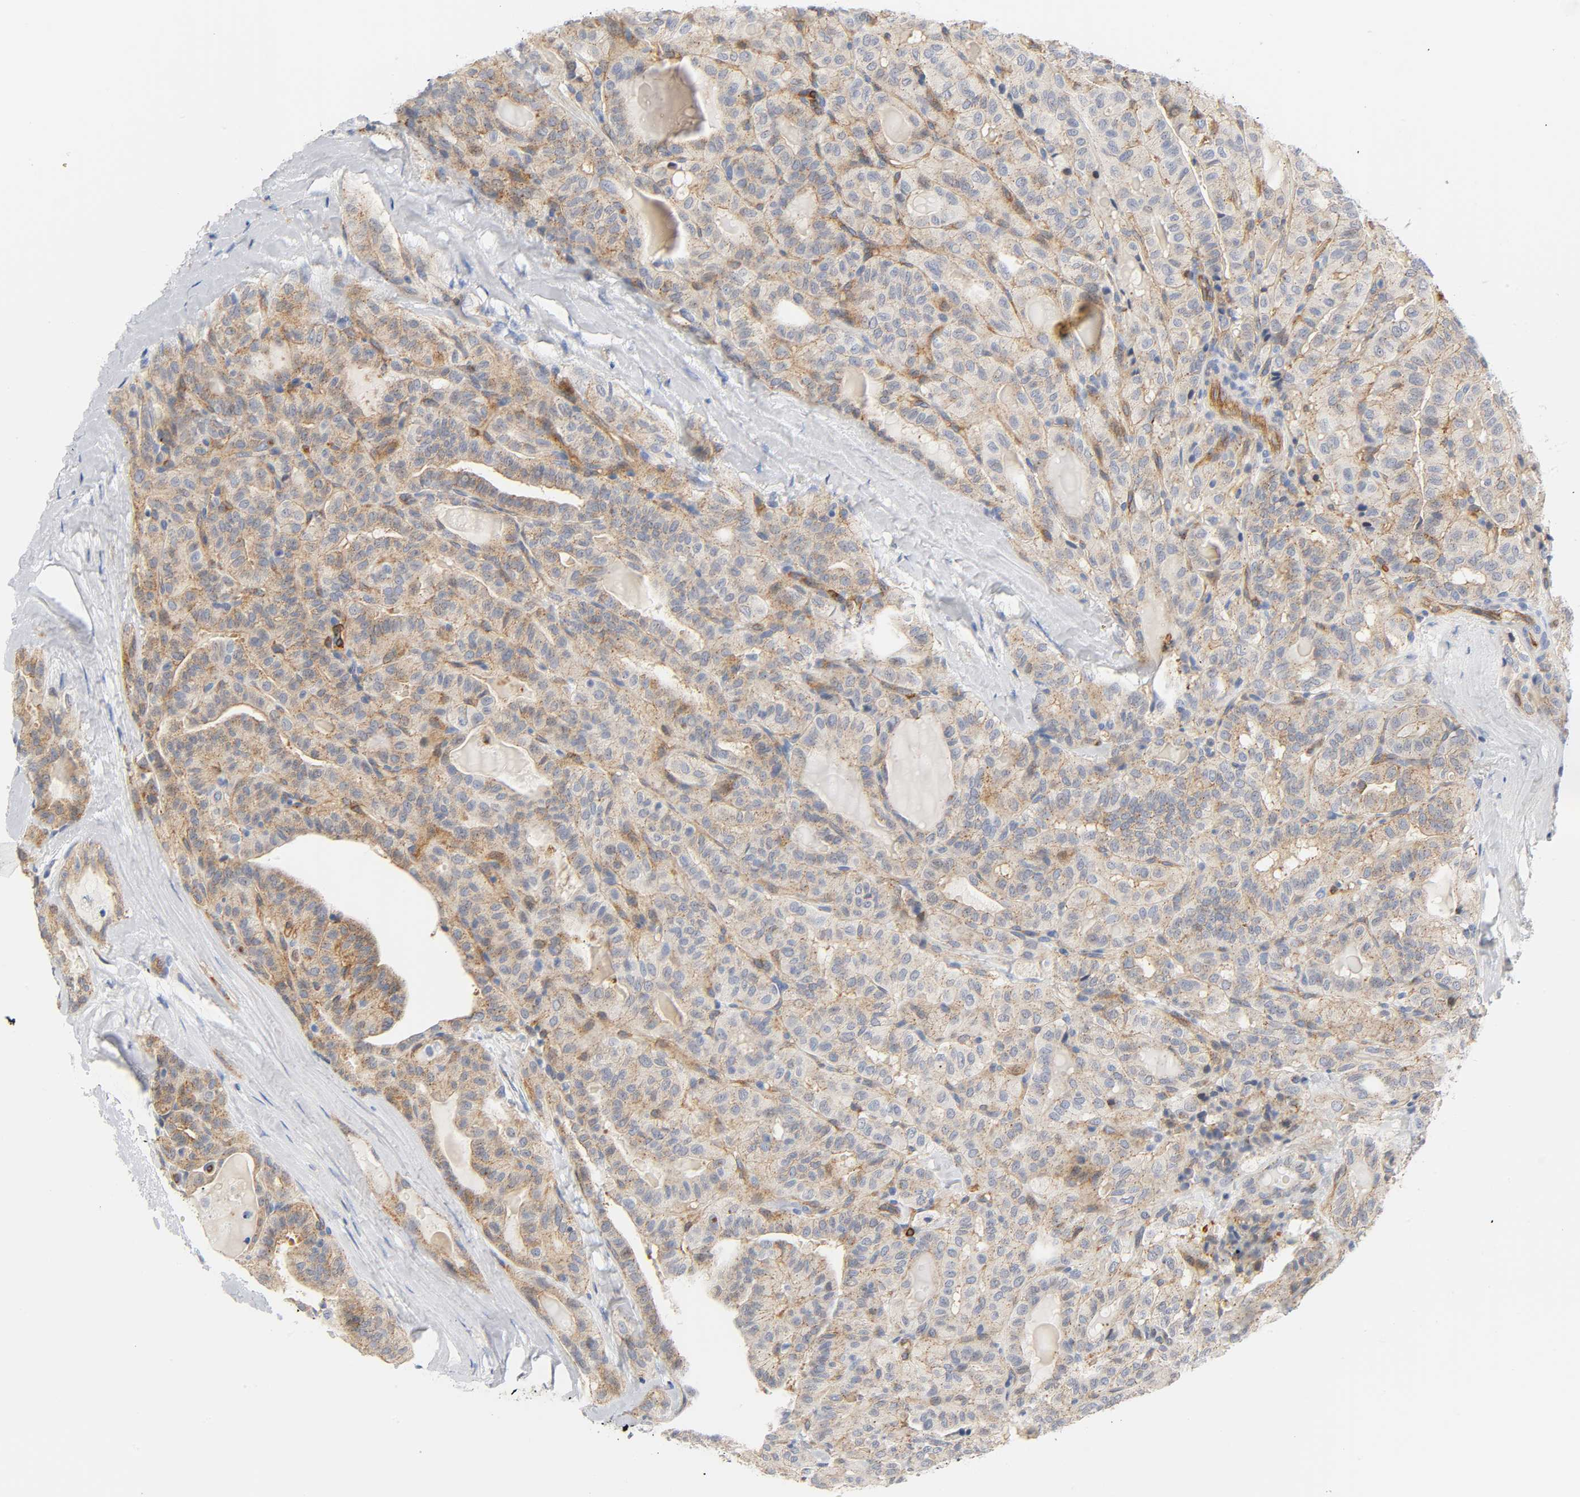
{"staining": {"intensity": "weak", "quantity": ">75%", "location": "cytoplasmic/membranous"}, "tissue": "thyroid cancer", "cell_type": "Tumor cells", "image_type": "cancer", "snomed": [{"axis": "morphology", "description": "Papillary adenocarcinoma, NOS"}, {"axis": "topography", "description": "Thyroid gland"}], "caption": "Weak cytoplasmic/membranous staining is identified in about >75% of tumor cells in thyroid cancer (papillary adenocarcinoma).", "gene": "CD2AP", "patient": {"sex": "male", "age": 77}}